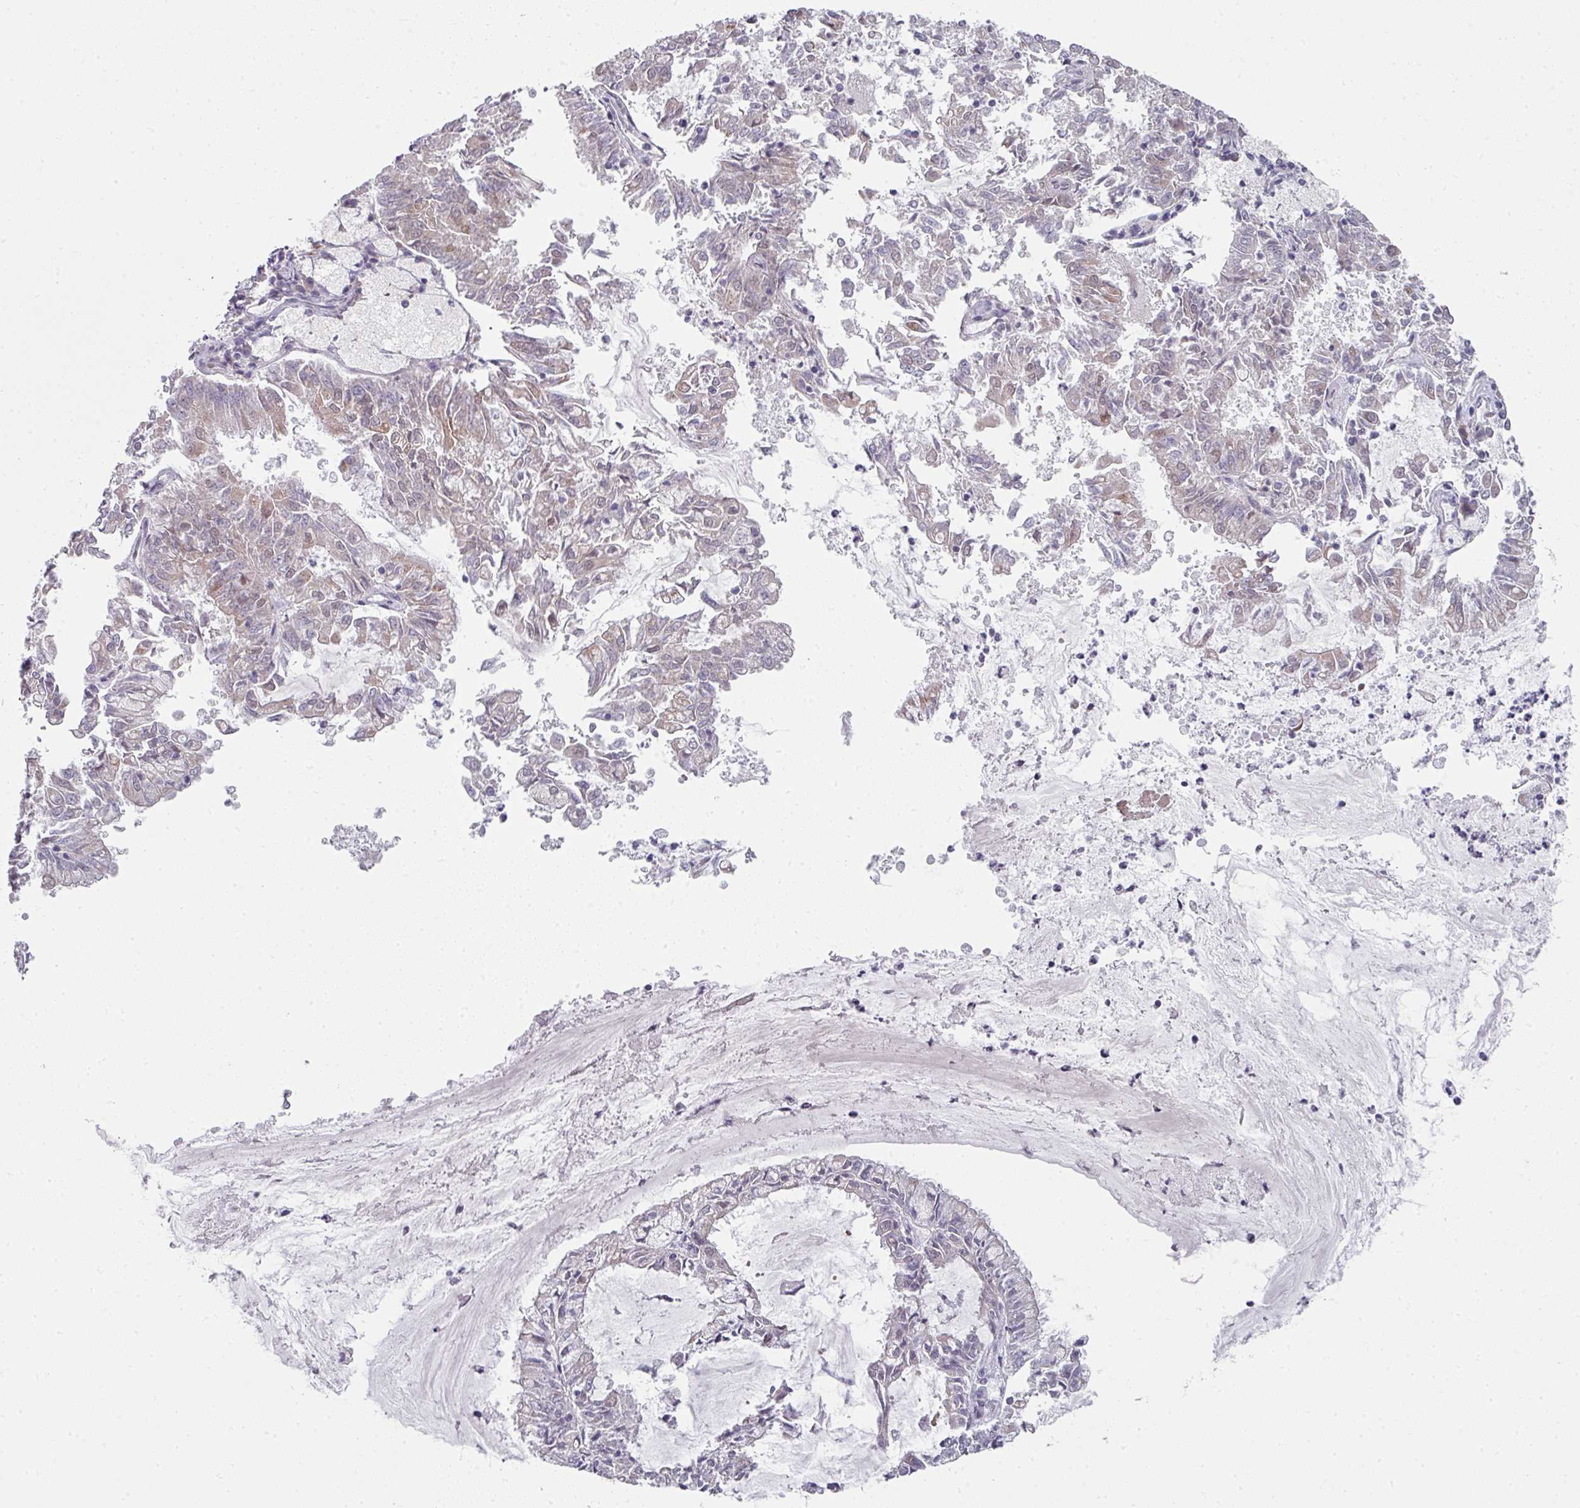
{"staining": {"intensity": "negative", "quantity": "none", "location": "none"}, "tissue": "endometrial cancer", "cell_type": "Tumor cells", "image_type": "cancer", "snomed": [{"axis": "morphology", "description": "Adenocarcinoma, NOS"}, {"axis": "topography", "description": "Endometrium"}], "caption": "The image reveals no significant positivity in tumor cells of adenocarcinoma (endometrial). (DAB (3,3'-diaminobenzidine) IHC with hematoxylin counter stain).", "gene": "TMCC1", "patient": {"sex": "female", "age": 57}}